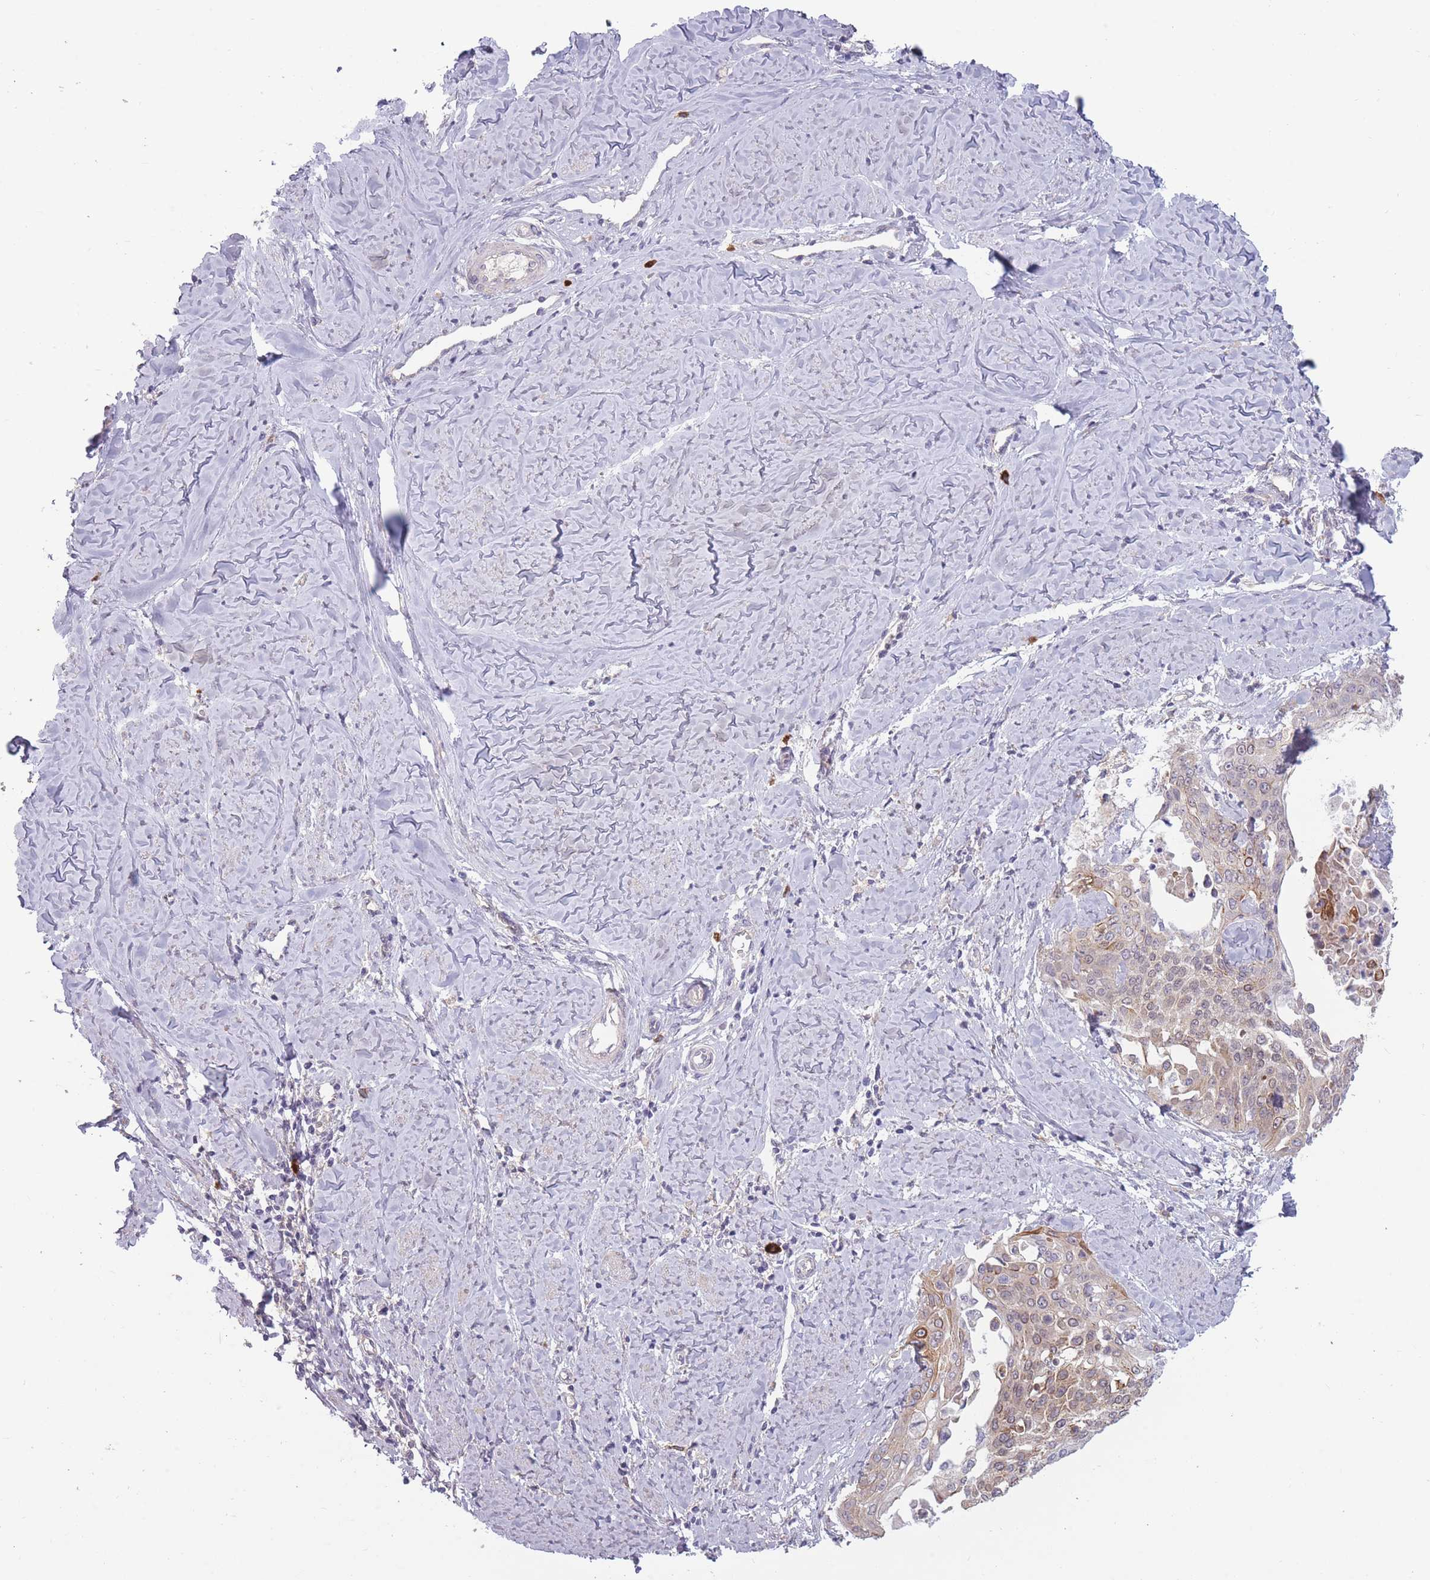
{"staining": {"intensity": "moderate", "quantity": "<25%", "location": "cytoplasmic/membranous"}, "tissue": "cervical cancer", "cell_type": "Tumor cells", "image_type": "cancer", "snomed": [{"axis": "morphology", "description": "Squamous cell carcinoma, NOS"}, {"axis": "topography", "description": "Cervix"}], "caption": "The histopathology image demonstrates immunohistochemical staining of cervical cancer (squamous cell carcinoma). There is moderate cytoplasmic/membranous positivity is seen in about <25% of tumor cells.", "gene": "TET3", "patient": {"sex": "female", "age": 44}}